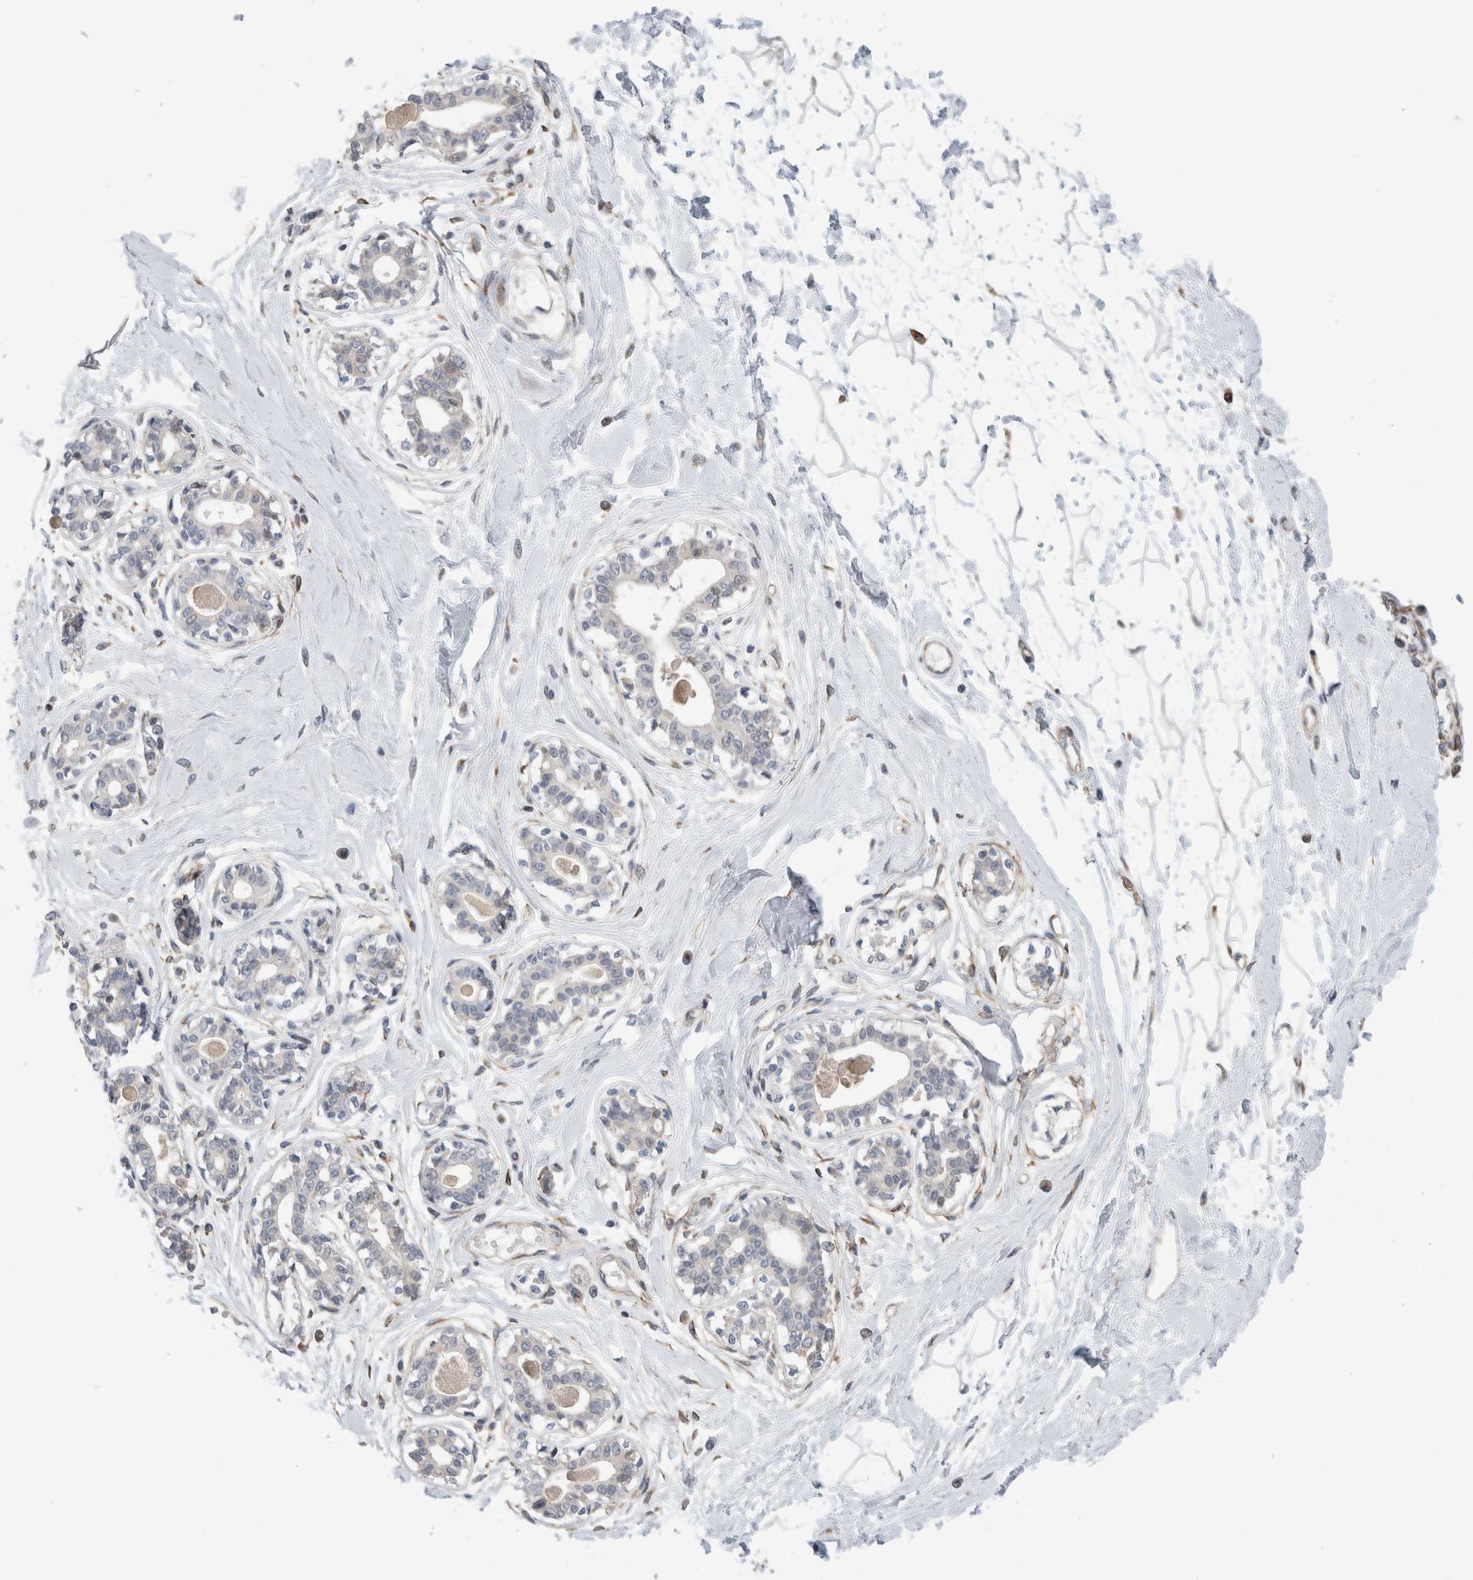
{"staining": {"intensity": "negative", "quantity": "none", "location": "none"}, "tissue": "breast", "cell_type": "Adipocytes", "image_type": "normal", "snomed": [{"axis": "morphology", "description": "Normal tissue, NOS"}, {"axis": "topography", "description": "Breast"}], "caption": "The IHC micrograph has no significant expression in adipocytes of breast.", "gene": "SYTL5", "patient": {"sex": "female", "age": 45}}